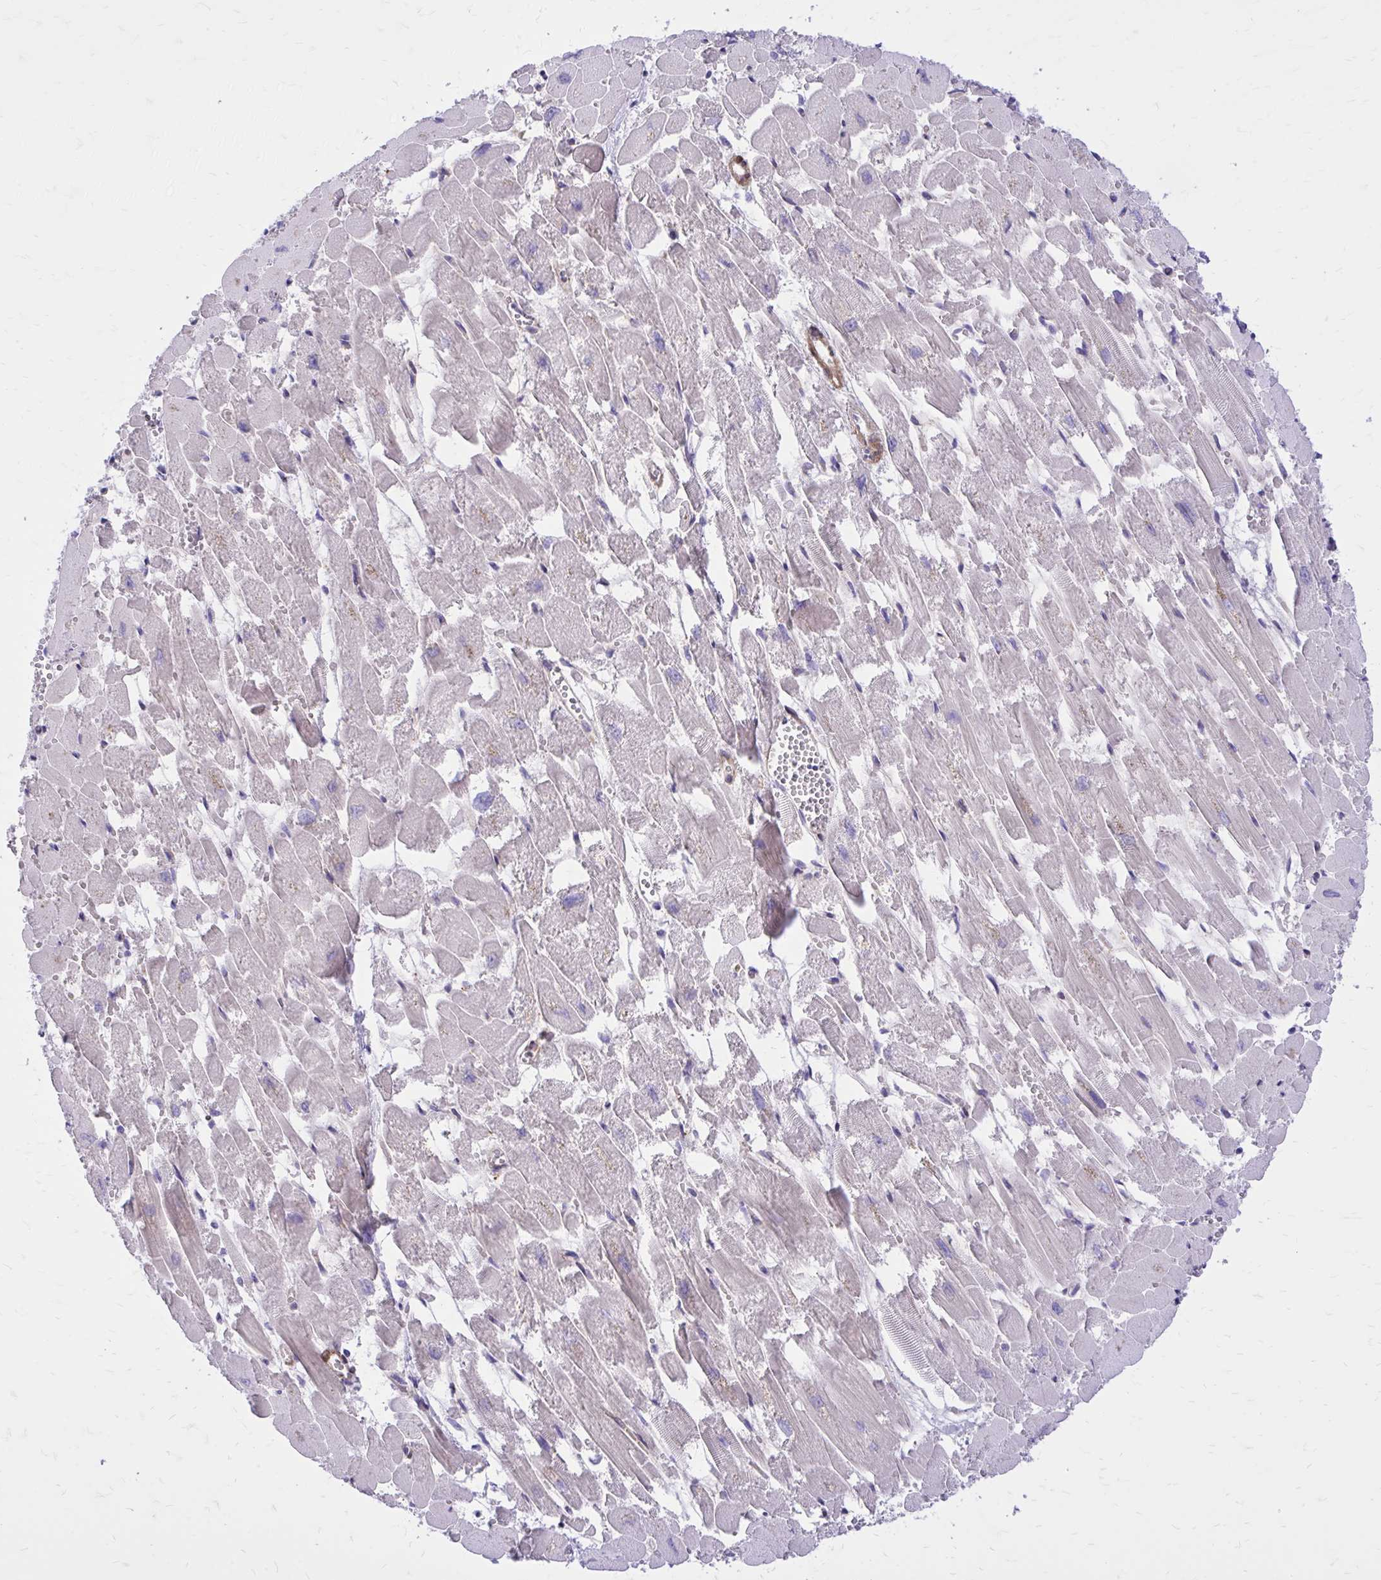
{"staining": {"intensity": "negative", "quantity": "none", "location": "none"}, "tissue": "heart muscle", "cell_type": "Cardiomyocytes", "image_type": "normal", "snomed": [{"axis": "morphology", "description": "Normal tissue, NOS"}, {"axis": "topography", "description": "Heart"}], "caption": "This is an IHC histopathology image of benign heart muscle. There is no staining in cardiomyocytes.", "gene": "ADAMTSL1", "patient": {"sex": "female", "age": 52}}